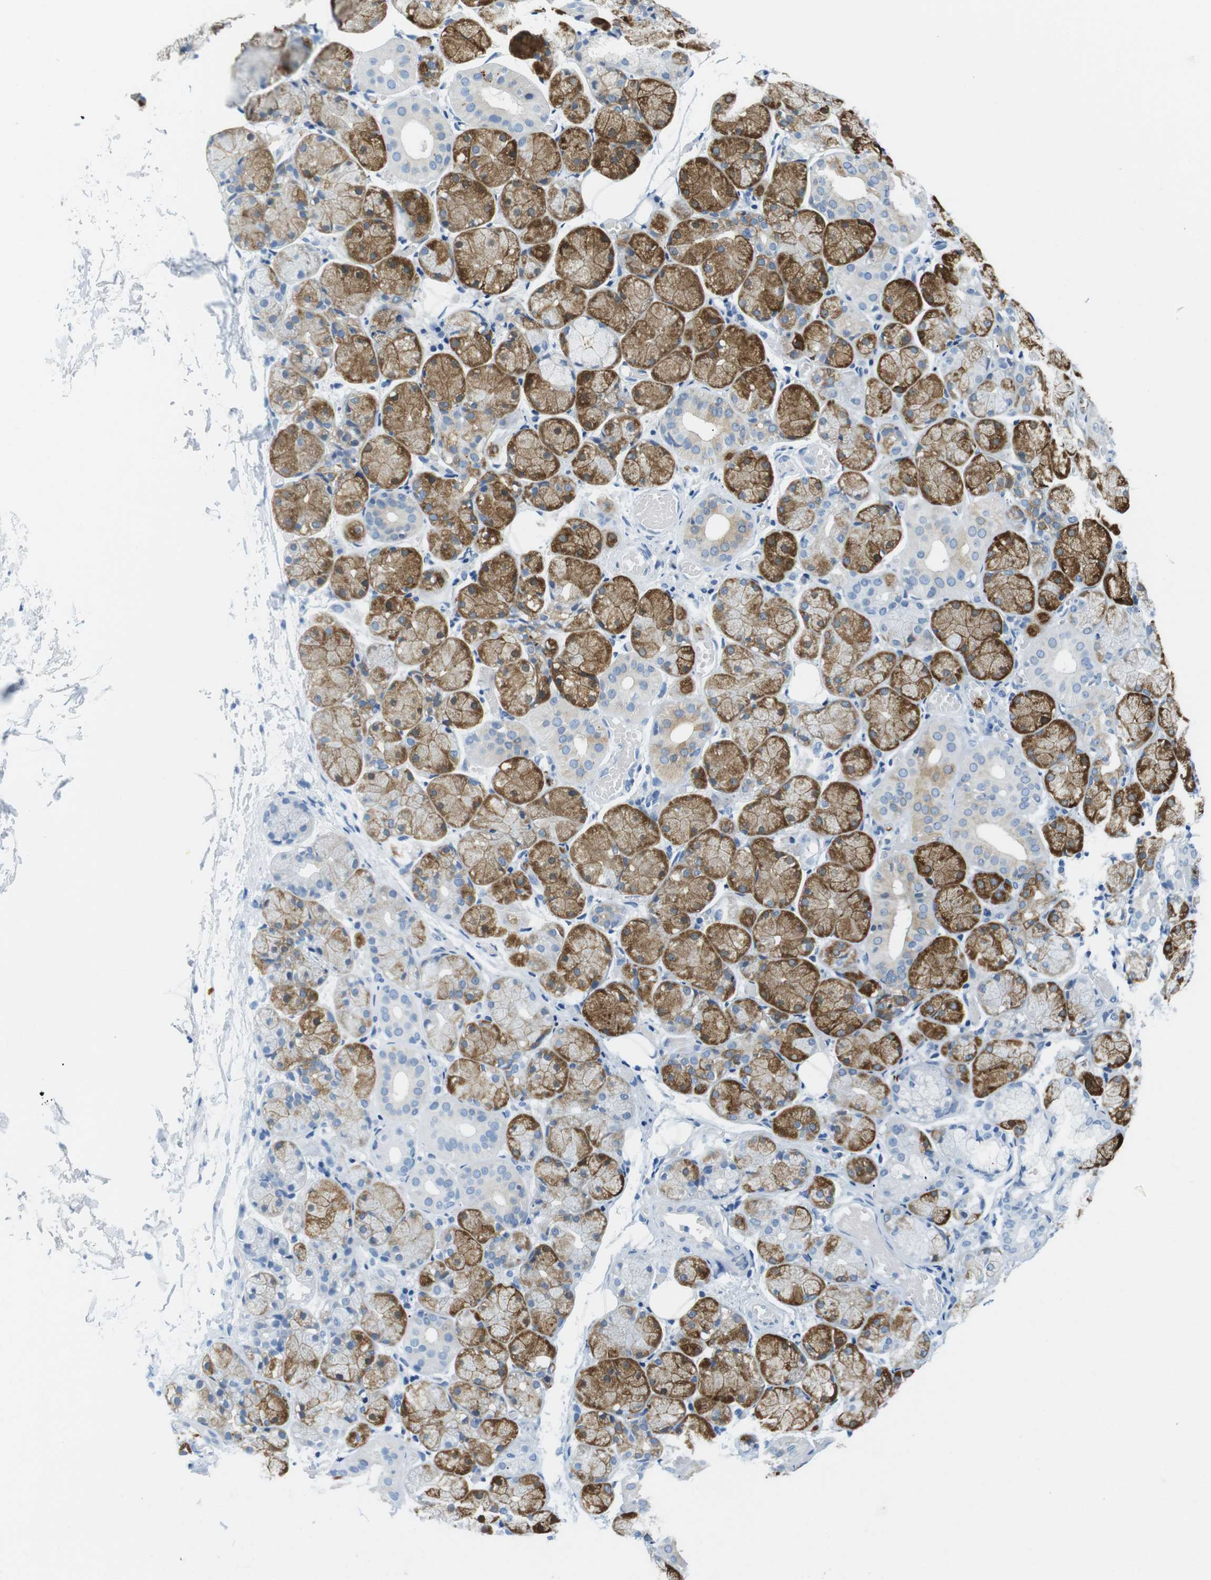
{"staining": {"intensity": "moderate", "quantity": "25%-75%", "location": "cytoplasmic/membranous"}, "tissue": "salivary gland", "cell_type": "Glandular cells", "image_type": "normal", "snomed": [{"axis": "morphology", "description": "Normal tissue, NOS"}, {"axis": "topography", "description": "Salivary gland"}], "caption": "Glandular cells display moderate cytoplasmic/membranous expression in approximately 25%-75% of cells in normal salivary gland.", "gene": "MCEMP1", "patient": {"sex": "female", "age": 24}}